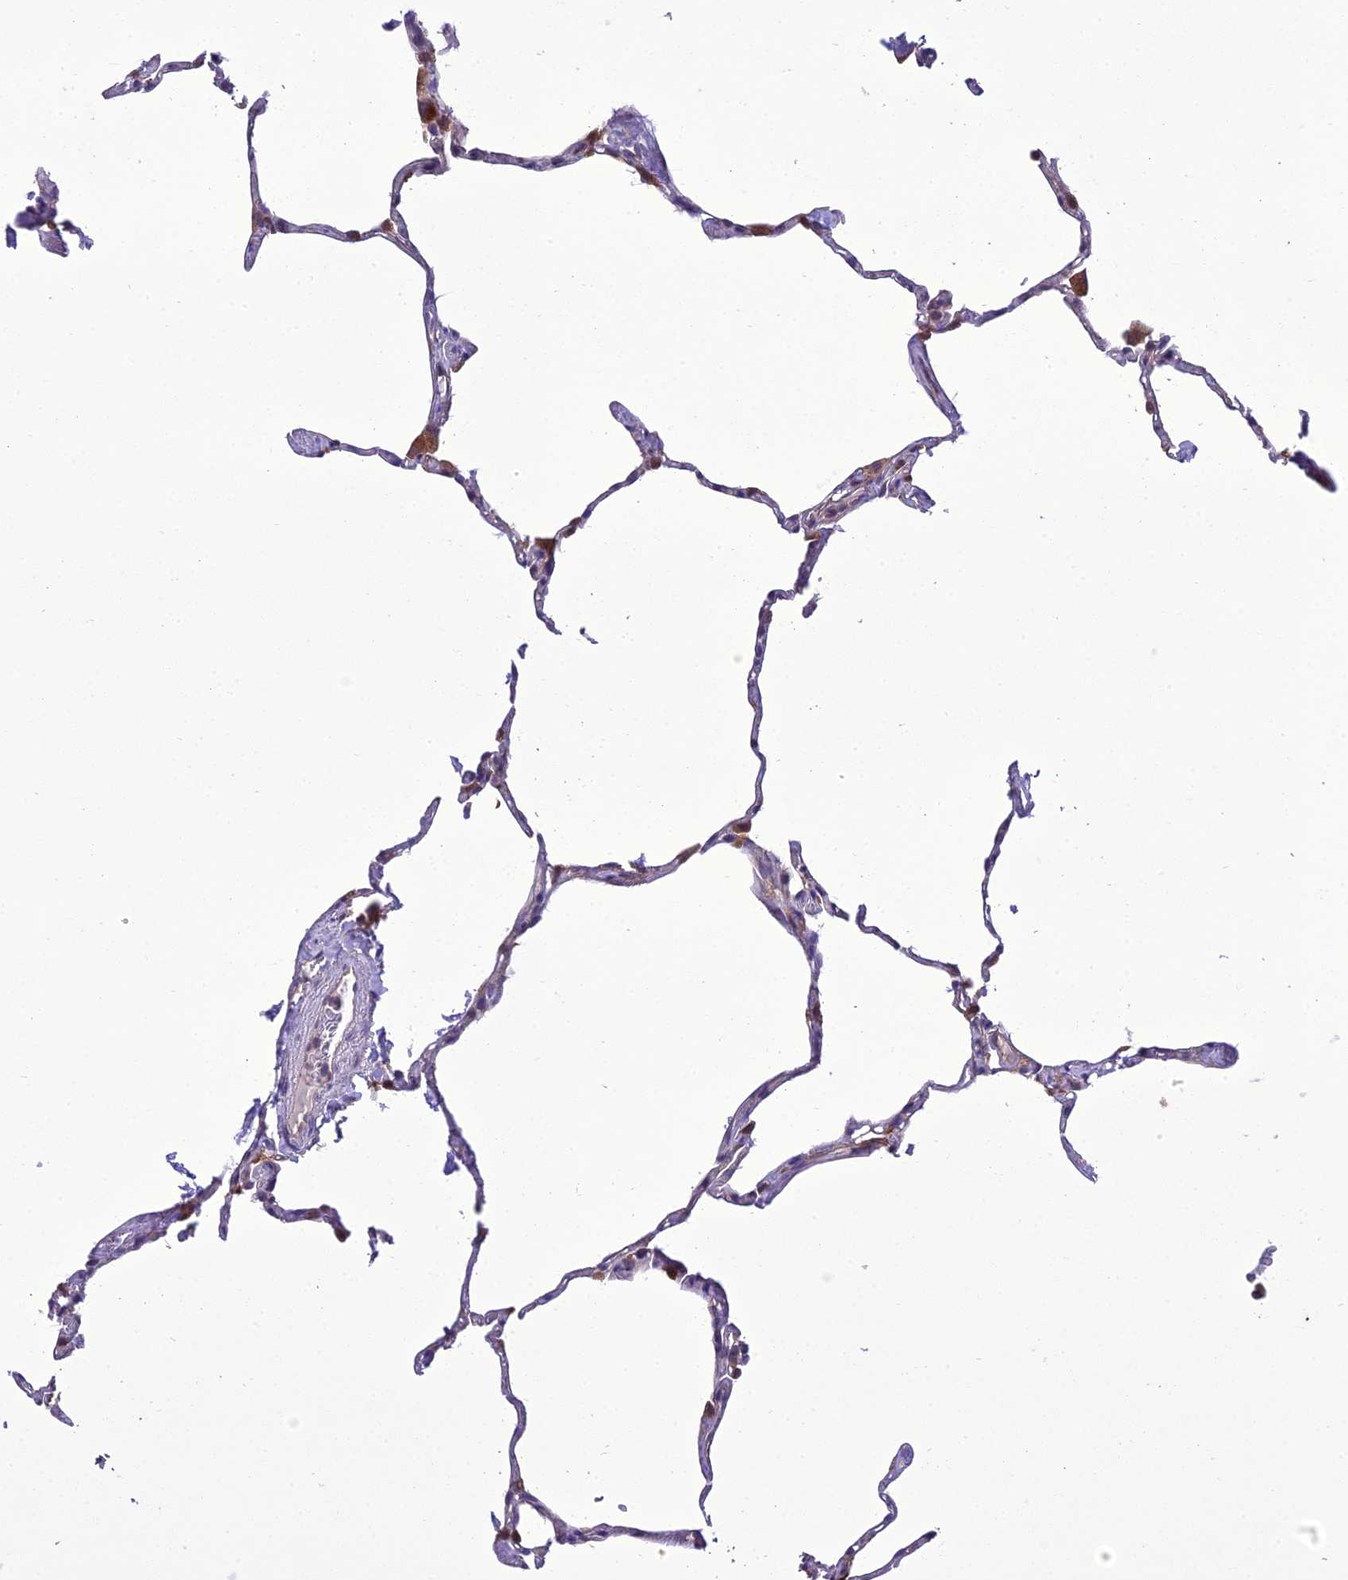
{"staining": {"intensity": "weak", "quantity": "<25%", "location": "cytoplasmic/membranous"}, "tissue": "lung", "cell_type": "Alveolar cells", "image_type": "normal", "snomed": [{"axis": "morphology", "description": "Normal tissue, NOS"}, {"axis": "topography", "description": "Lung"}], "caption": "Protein analysis of normal lung shows no significant staining in alveolar cells.", "gene": "BORCS6", "patient": {"sex": "male", "age": 65}}